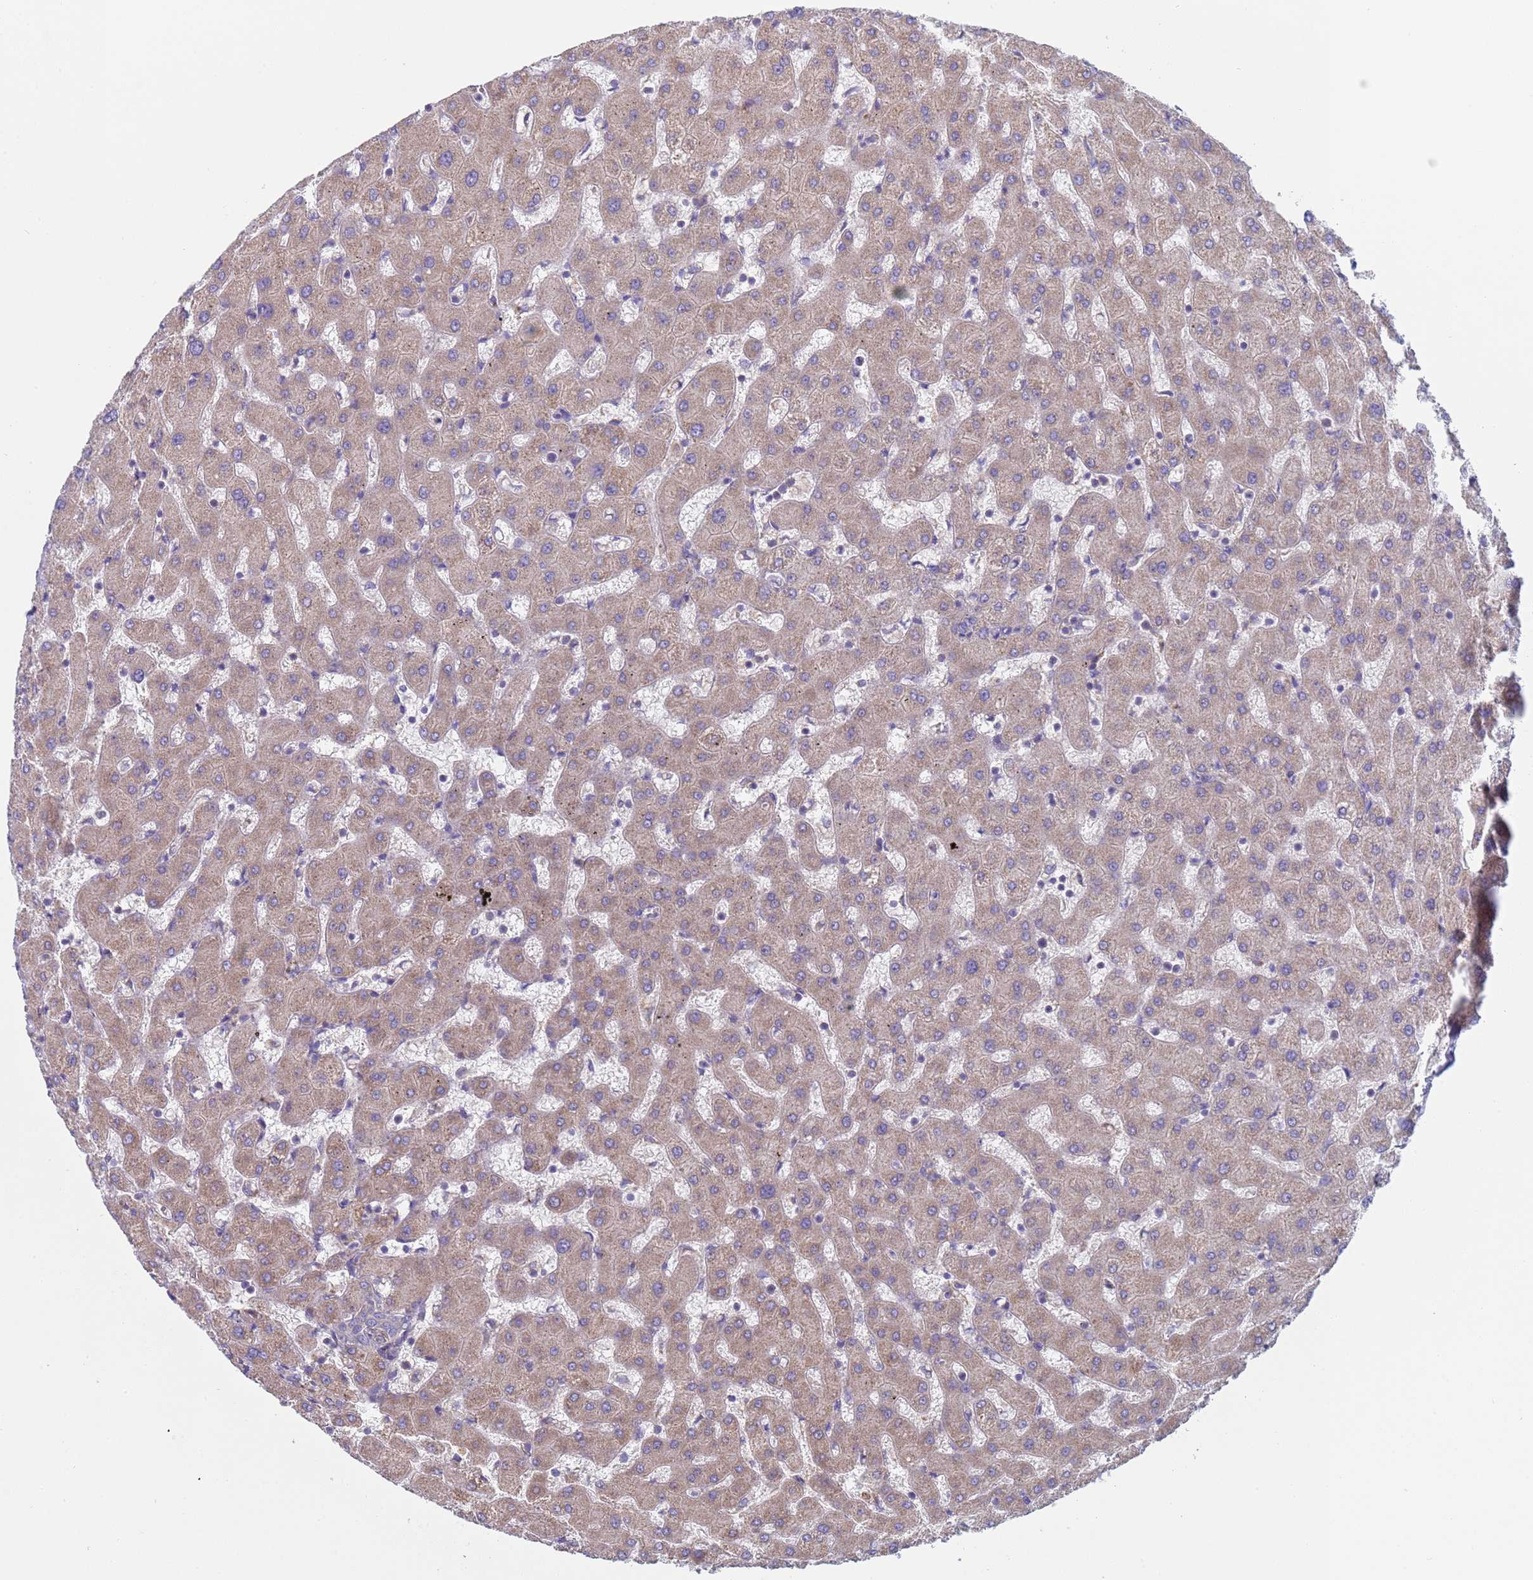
{"staining": {"intensity": "weak", "quantity": "25%-75%", "location": "cytoplasmic/membranous"}, "tissue": "liver", "cell_type": "Cholangiocytes", "image_type": "normal", "snomed": [{"axis": "morphology", "description": "Normal tissue, NOS"}, {"axis": "topography", "description": "Liver"}], "caption": "This histopathology image demonstrates IHC staining of benign liver, with low weak cytoplasmic/membranous expression in about 25%-75% of cholangiocytes.", "gene": "NUDT12", "patient": {"sex": "female", "age": 63}}